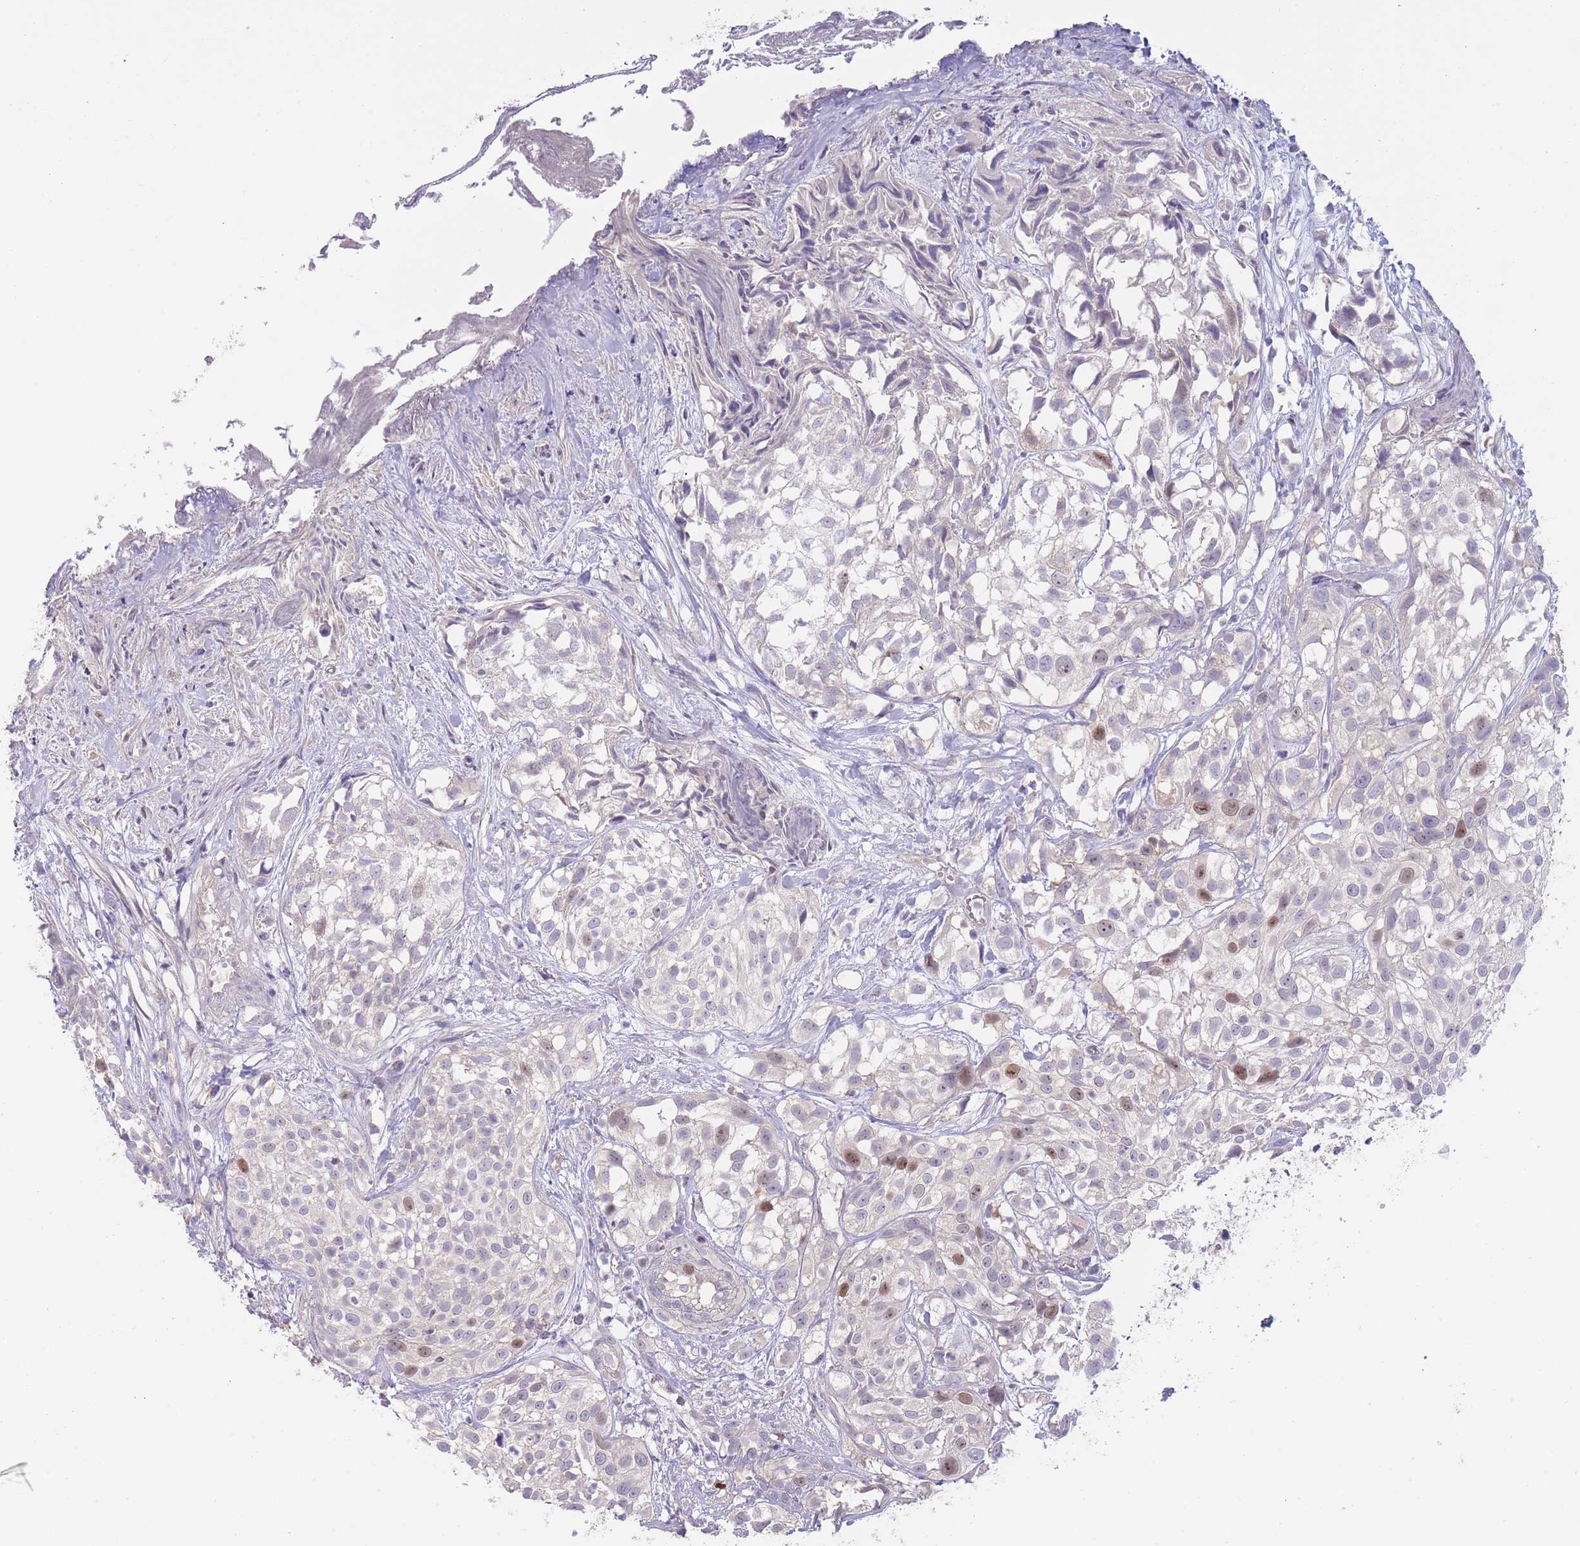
{"staining": {"intensity": "moderate", "quantity": "<25%", "location": "nuclear"}, "tissue": "urothelial cancer", "cell_type": "Tumor cells", "image_type": "cancer", "snomed": [{"axis": "morphology", "description": "Urothelial carcinoma, High grade"}, {"axis": "topography", "description": "Urinary bladder"}], "caption": "There is low levels of moderate nuclear staining in tumor cells of urothelial cancer, as demonstrated by immunohistochemical staining (brown color).", "gene": "PIMREG", "patient": {"sex": "male", "age": 56}}